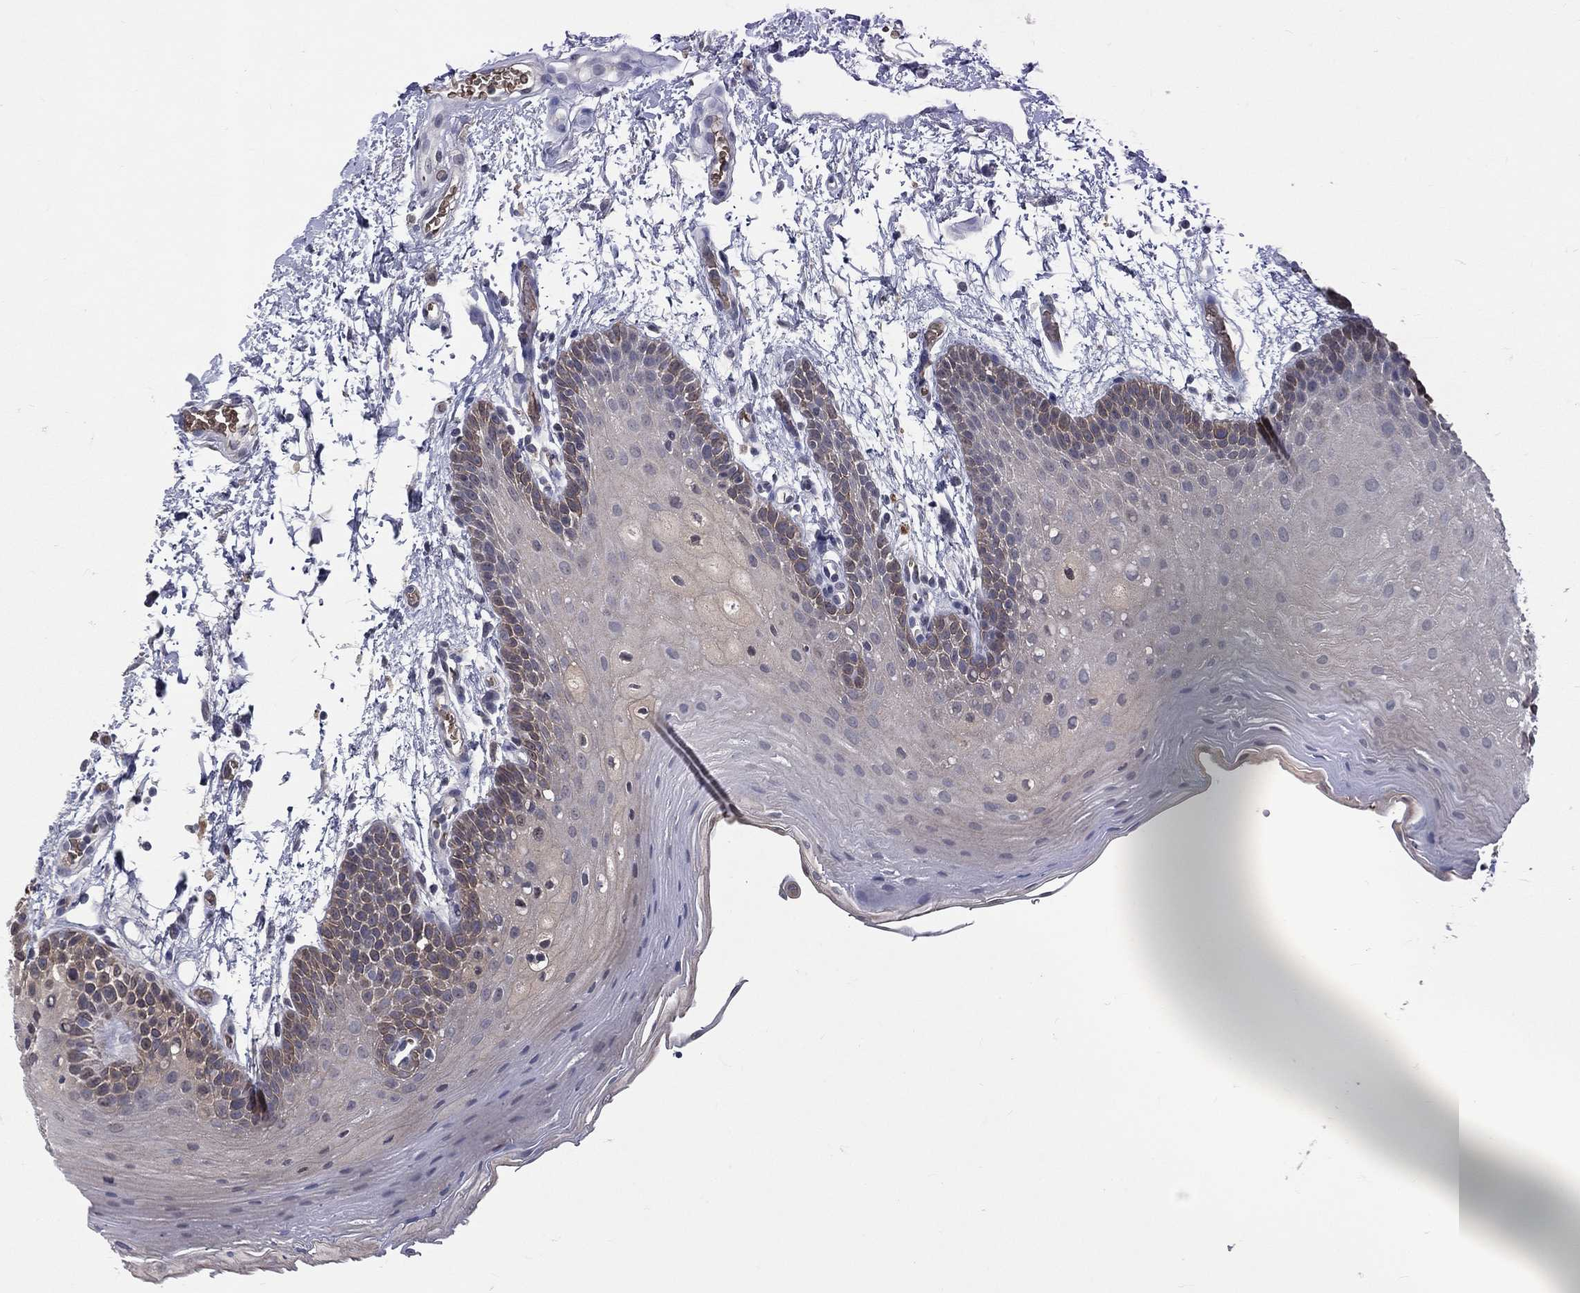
{"staining": {"intensity": "weak", "quantity": "<25%", "location": "cytoplasmic/membranous"}, "tissue": "oral mucosa", "cell_type": "Squamous epithelial cells", "image_type": "normal", "snomed": [{"axis": "morphology", "description": "Normal tissue, NOS"}, {"axis": "topography", "description": "Oral tissue"}], "caption": "Squamous epithelial cells show no significant protein positivity in unremarkable oral mucosa.", "gene": "DSG4", "patient": {"sex": "male", "age": 62}}